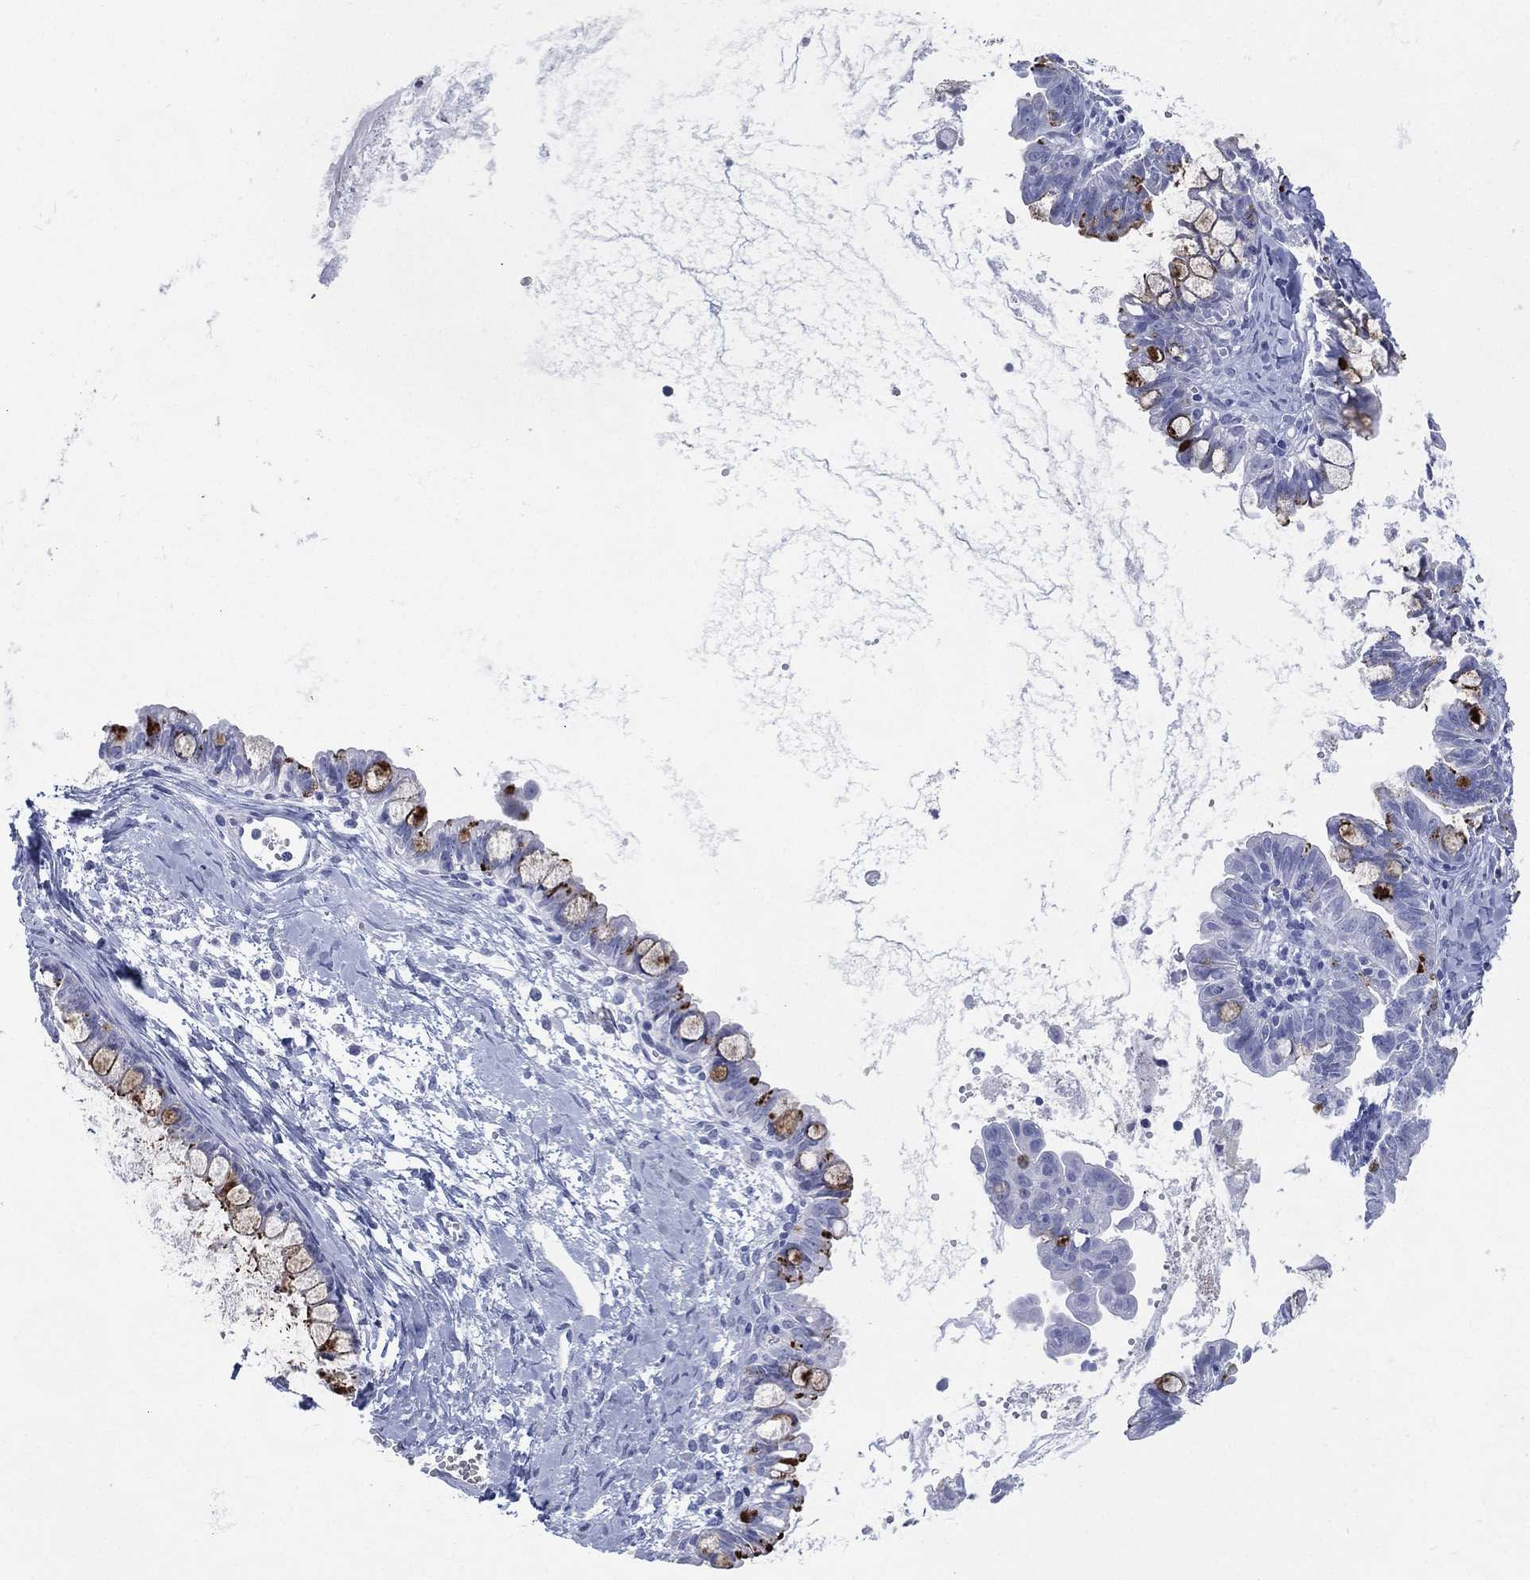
{"staining": {"intensity": "moderate", "quantity": "<25%", "location": "cytoplasmic/membranous"}, "tissue": "ovarian cancer", "cell_type": "Tumor cells", "image_type": "cancer", "snomed": [{"axis": "morphology", "description": "Cystadenocarcinoma, mucinous, NOS"}, {"axis": "topography", "description": "Ovary"}], "caption": "Ovarian cancer (mucinous cystadenocarcinoma) stained with IHC exhibits moderate cytoplasmic/membranous positivity in approximately <25% of tumor cells. (DAB (3,3'-diaminobenzidine) = brown stain, brightfield microscopy at high magnification).", "gene": "TMEM247", "patient": {"sex": "female", "age": 63}}